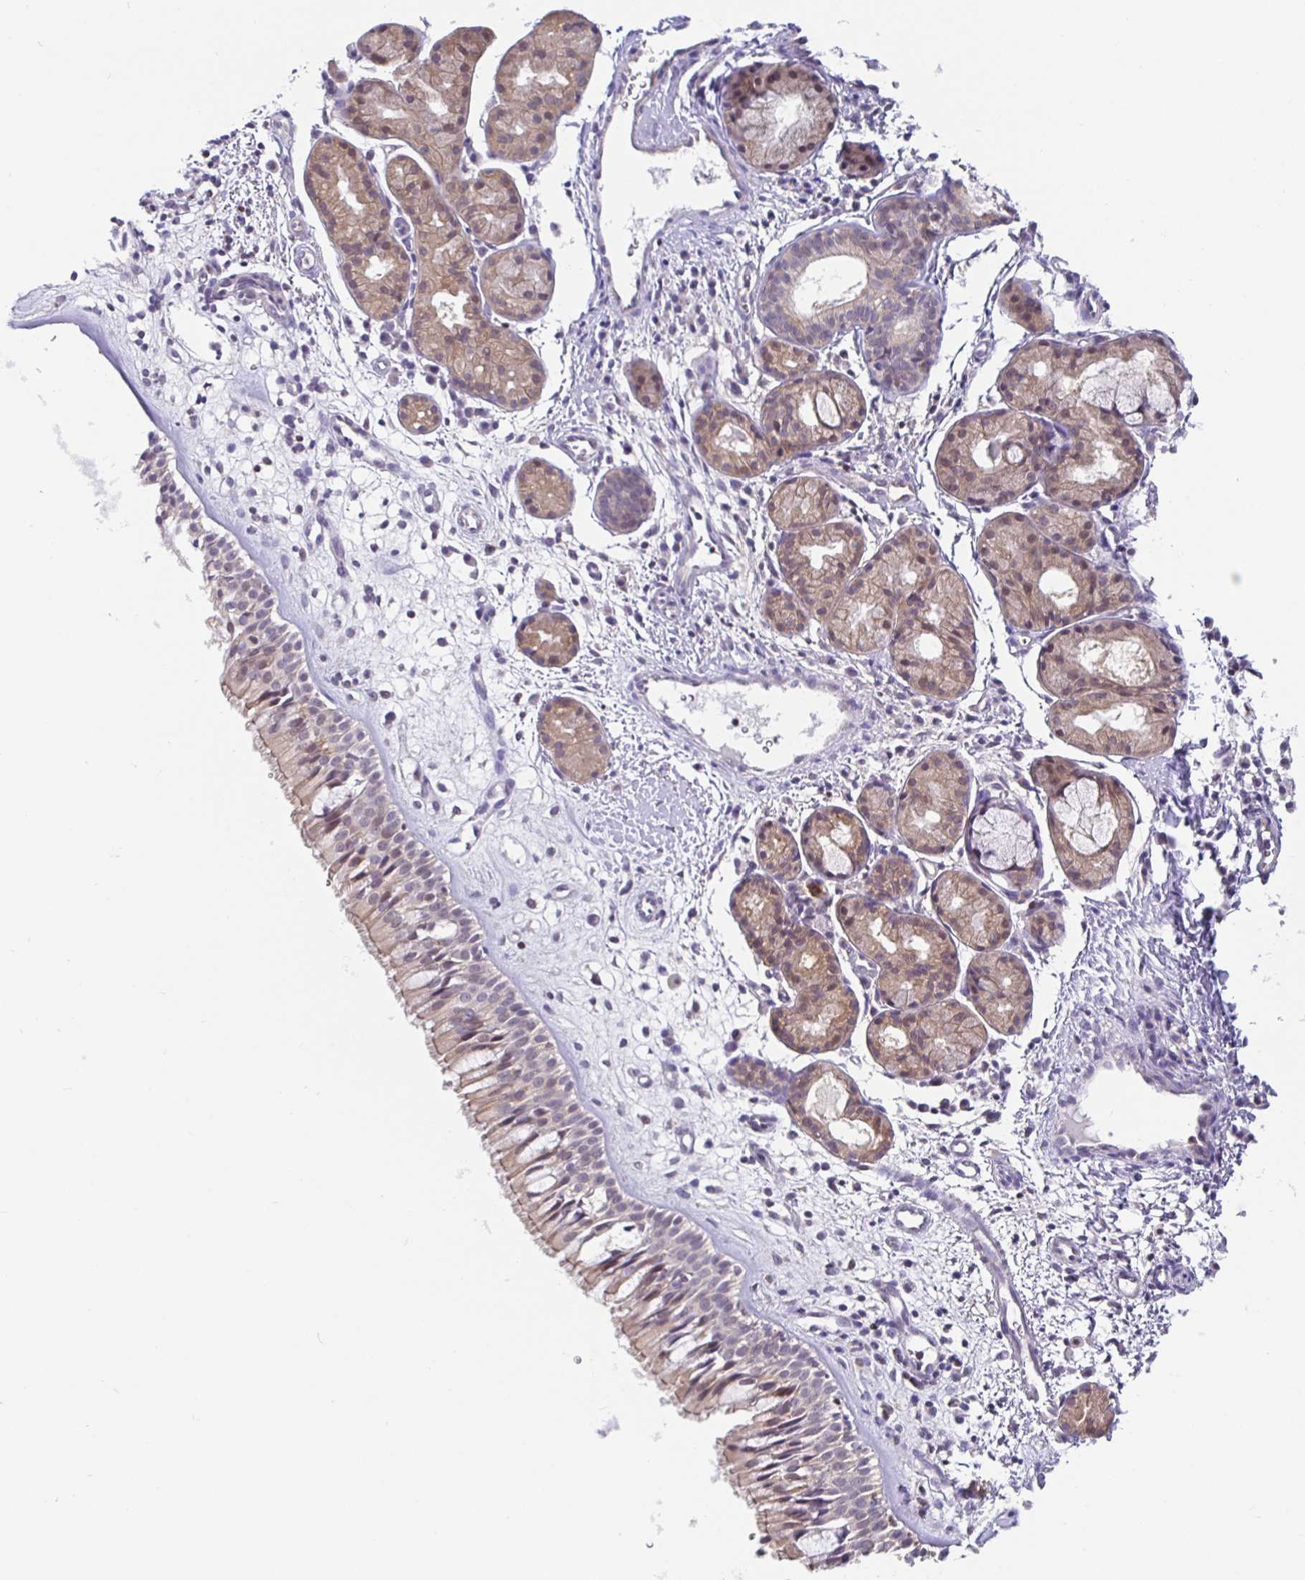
{"staining": {"intensity": "weak", "quantity": ">75%", "location": "cytoplasmic/membranous,nuclear"}, "tissue": "nasopharynx", "cell_type": "Respiratory epithelial cells", "image_type": "normal", "snomed": [{"axis": "morphology", "description": "Normal tissue, NOS"}, {"axis": "topography", "description": "Nasopharynx"}], "caption": "Normal nasopharynx shows weak cytoplasmic/membranous,nuclear positivity in about >75% of respiratory epithelial cells (DAB IHC with brightfield microscopy, high magnification)..", "gene": "SATB1", "patient": {"sex": "male", "age": 65}}